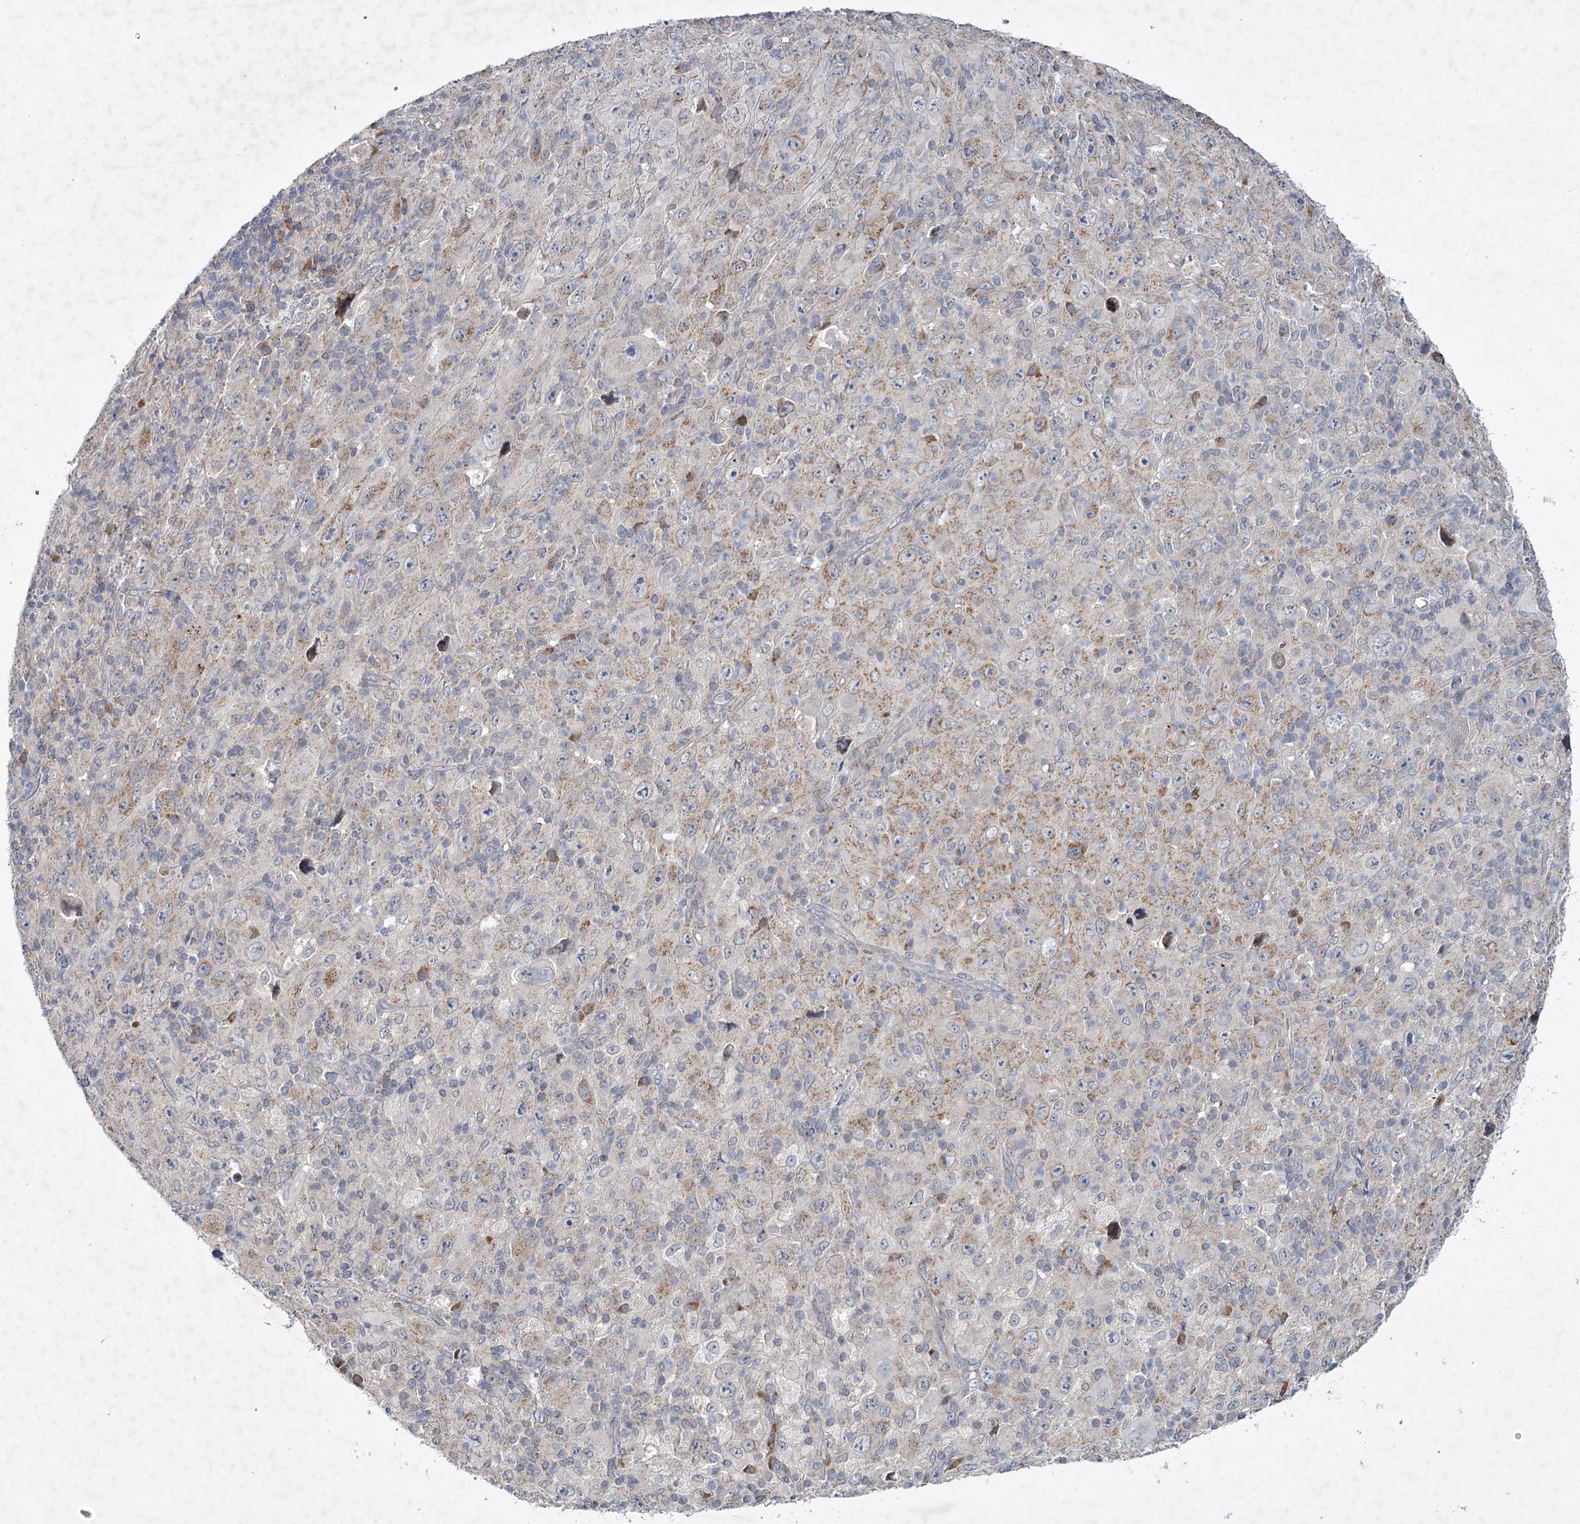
{"staining": {"intensity": "moderate", "quantity": "<25%", "location": "cytoplasmic/membranous"}, "tissue": "melanoma", "cell_type": "Tumor cells", "image_type": "cancer", "snomed": [{"axis": "morphology", "description": "Malignant melanoma, Metastatic site"}, {"axis": "topography", "description": "Skin"}], "caption": "IHC micrograph of malignant melanoma (metastatic site) stained for a protein (brown), which displays low levels of moderate cytoplasmic/membranous positivity in about <25% of tumor cells.", "gene": "MRPL44", "patient": {"sex": "female", "age": 56}}